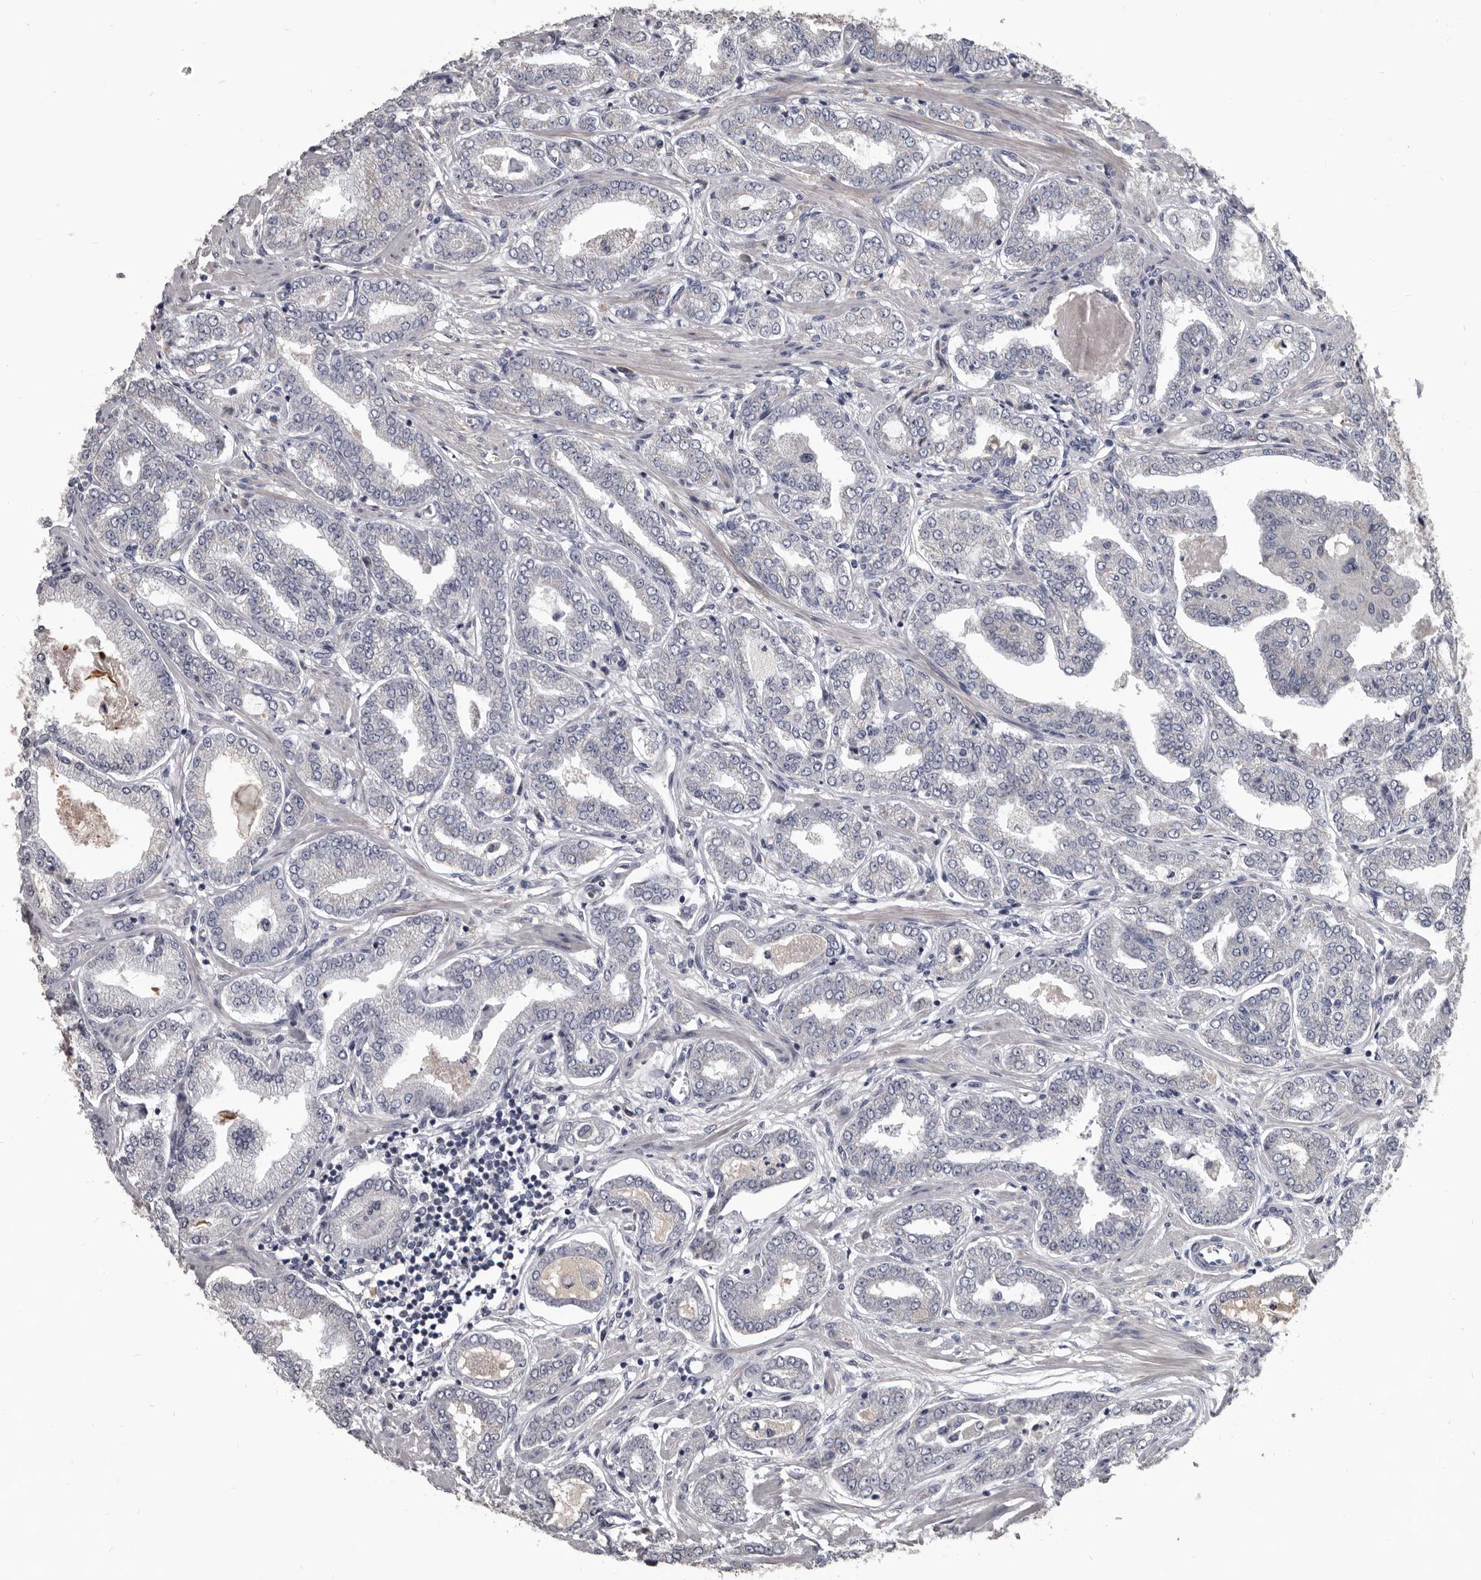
{"staining": {"intensity": "negative", "quantity": "none", "location": "none"}, "tissue": "prostate cancer", "cell_type": "Tumor cells", "image_type": "cancer", "snomed": [{"axis": "morphology", "description": "Adenocarcinoma, Low grade"}, {"axis": "topography", "description": "Prostate"}], "caption": "This is an immunohistochemistry (IHC) histopathology image of prostate cancer (adenocarcinoma (low-grade)). There is no expression in tumor cells.", "gene": "ALDH5A1", "patient": {"sex": "male", "age": 63}}